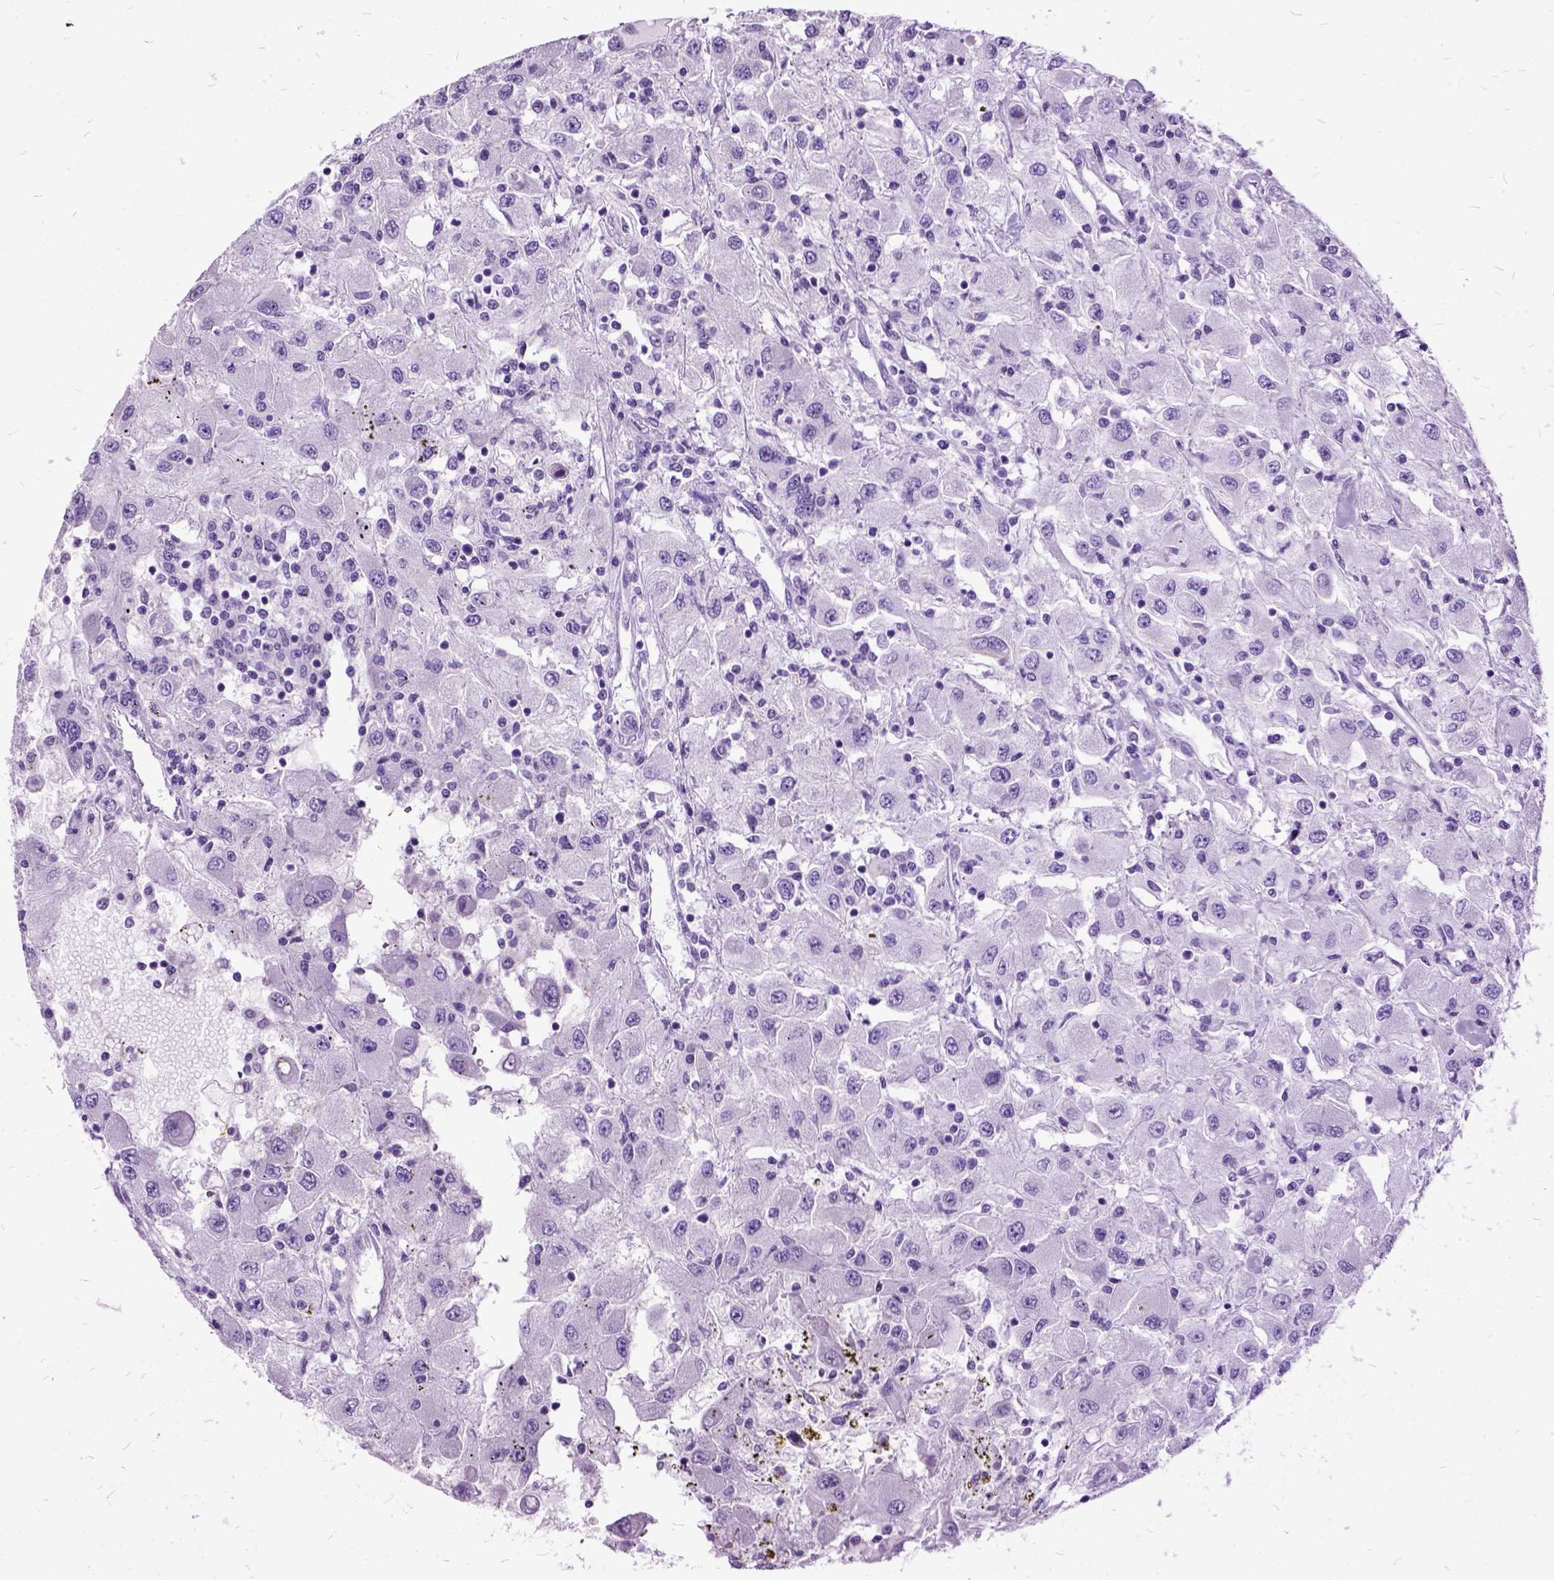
{"staining": {"intensity": "negative", "quantity": "none", "location": "none"}, "tissue": "renal cancer", "cell_type": "Tumor cells", "image_type": "cancer", "snomed": [{"axis": "morphology", "description": "Adenocarcinoma, NOS"}, {"axis": "topography", "description": "Kidney"}], "caption": "Adenocarcinoma (renal) was stained to show a protein in brown. There is no significant positivity in tumor cells.", "gene": "MME", "patient": {"sex": "female", "age": 67}}